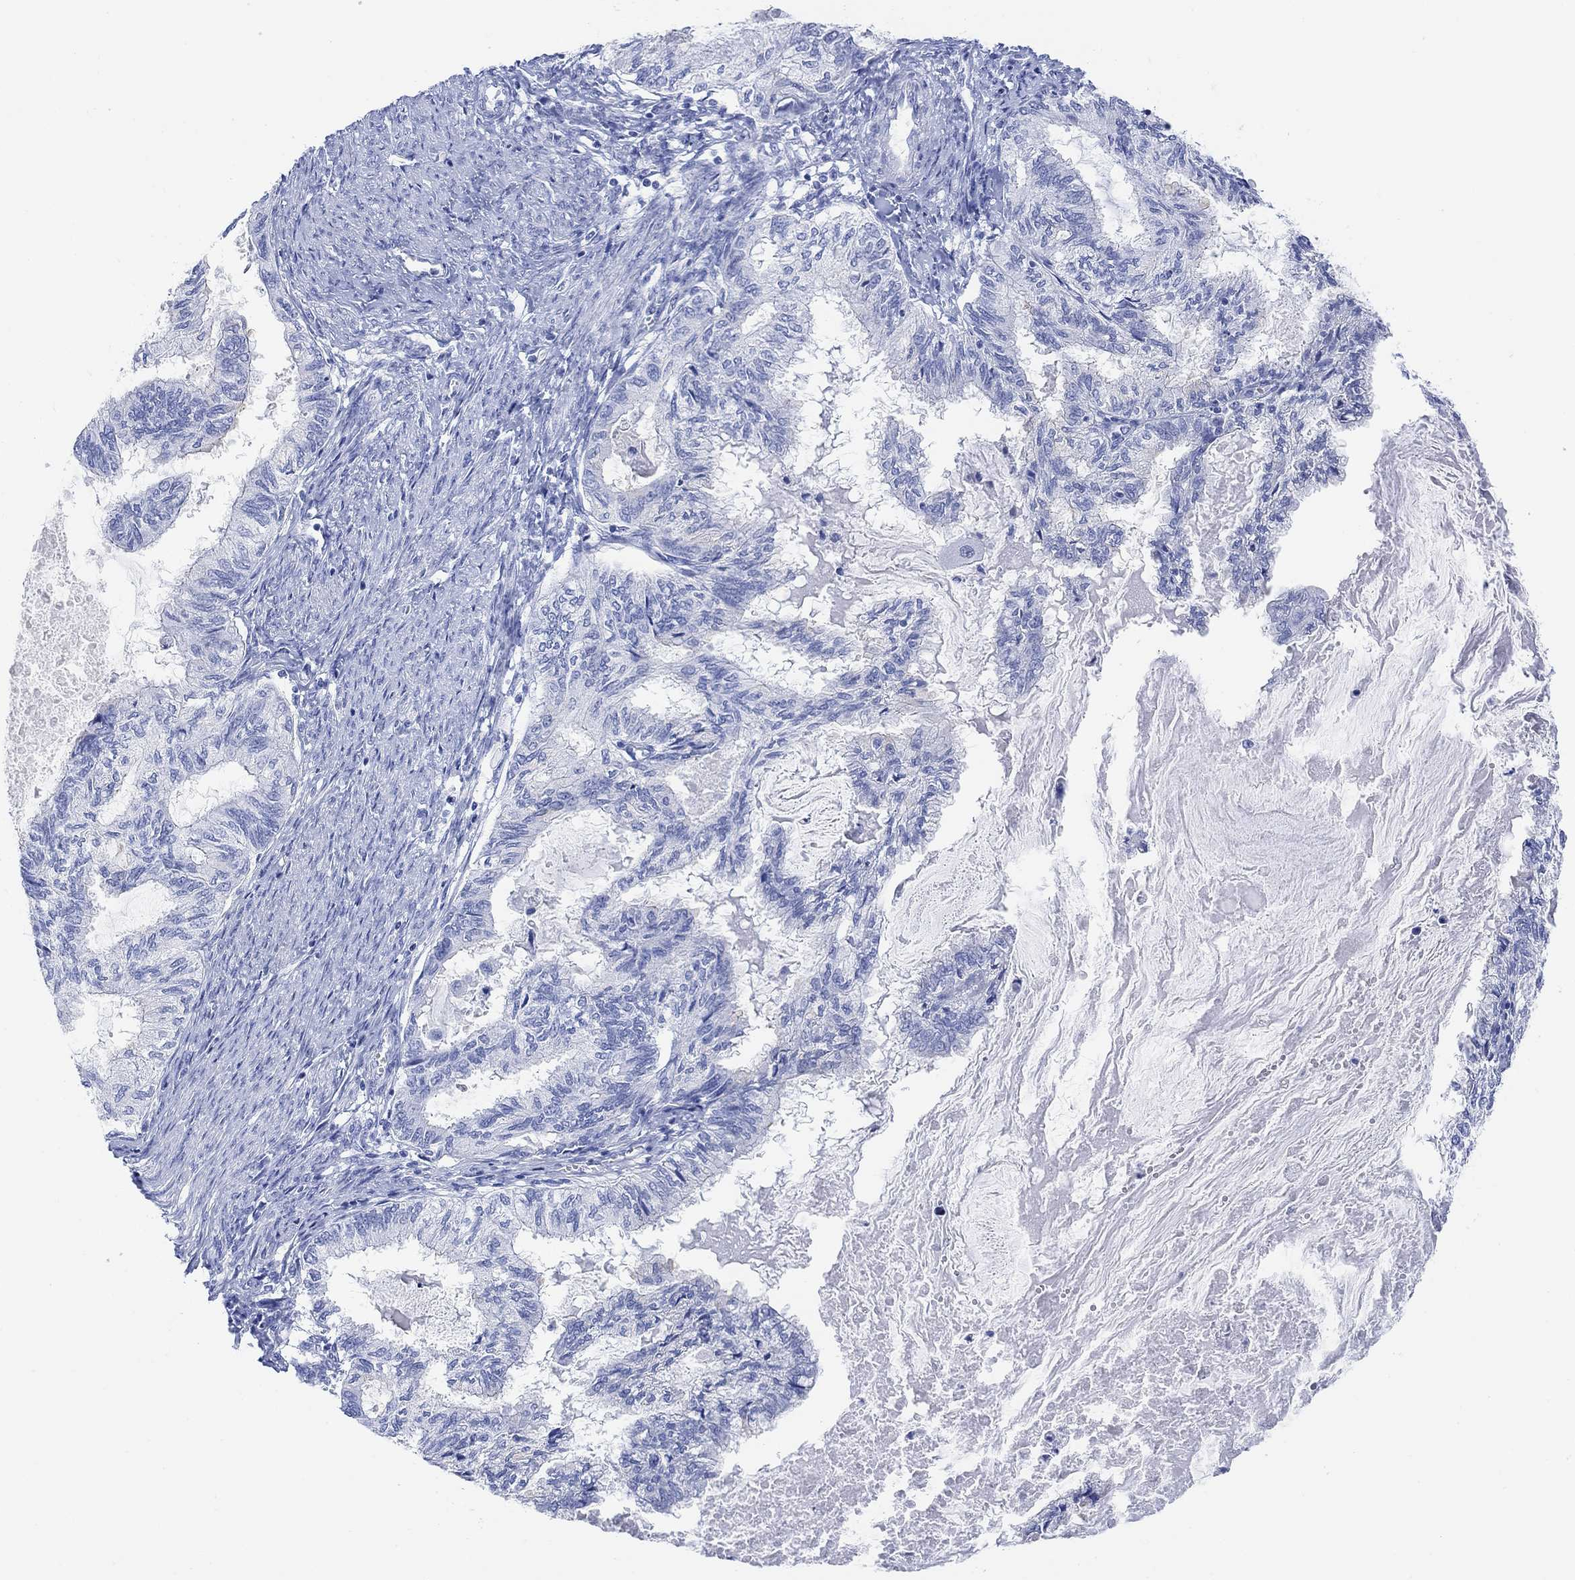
{"staining": {"intensity": "negative", "quantity": "none", "location": "none"}, "tissue": "endometrial cancer", "cell_type": "Tumor cells", "image_type": "cancer", "snomed": [{"axis": "morphology", "description": "Adenocarcinoma, NOS"}, {"axis": "topography", "description": "Endometrium"}], "caption": "A micrograph of human endometrial cancer is negative for staining in tumor cells. (DAB (3,3'-diaminobenzidine) IHC with hematoxylin counter stain).", "gene": "GNG13", "patient": {"sex": "female", "age": 86}}